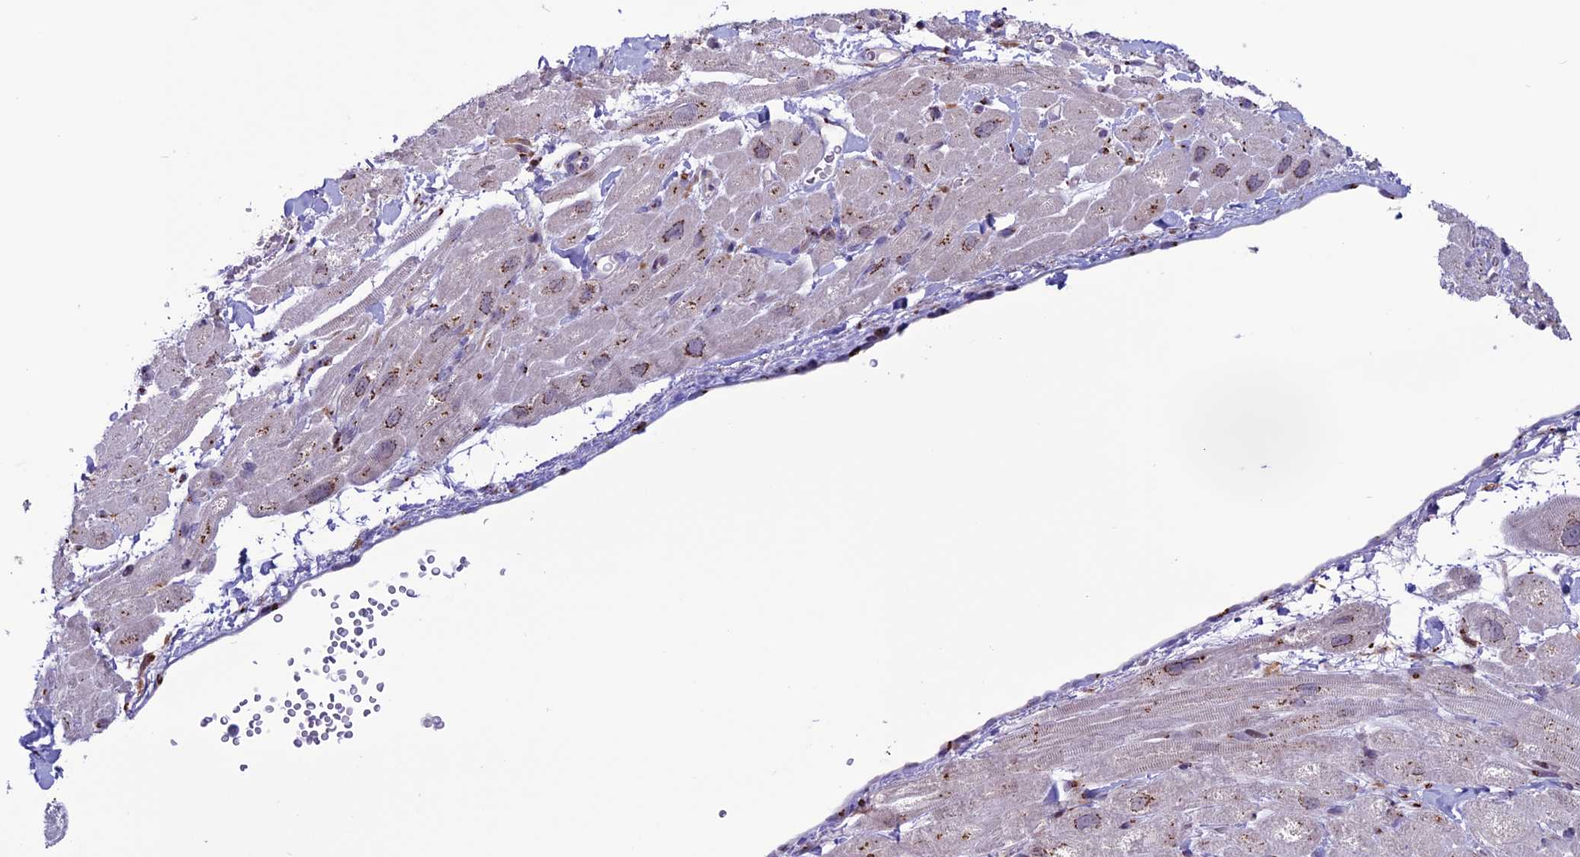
{"staining": {"intensity": "moderate", "quantity": "25%-75%", "location": "cytoplasmic/membranous"}, "tissue": "heart muscle", "cell_type": "Cardiomyocytes", "image_type": "normal", "snomed": [{"axis": "morphology", "description": "Normal tissue, NOS"}, {"axis": "topography", "description": "Heart"}], "caption": "A medium amount of moderate cytoplasmic/membranous staining is seen in approximately 25%-75% of cardiomyocytes in unremarkable heart muscle. The staining was performed using DAB (3,3'-diaminobenzidine) to visualize the protein expression in brown, while the nuclei were stained in blue with hematoxylin (Magnification: 20x).", "gene": "PLEKHA4", "patient": {"sex": "male", "age": 65}}